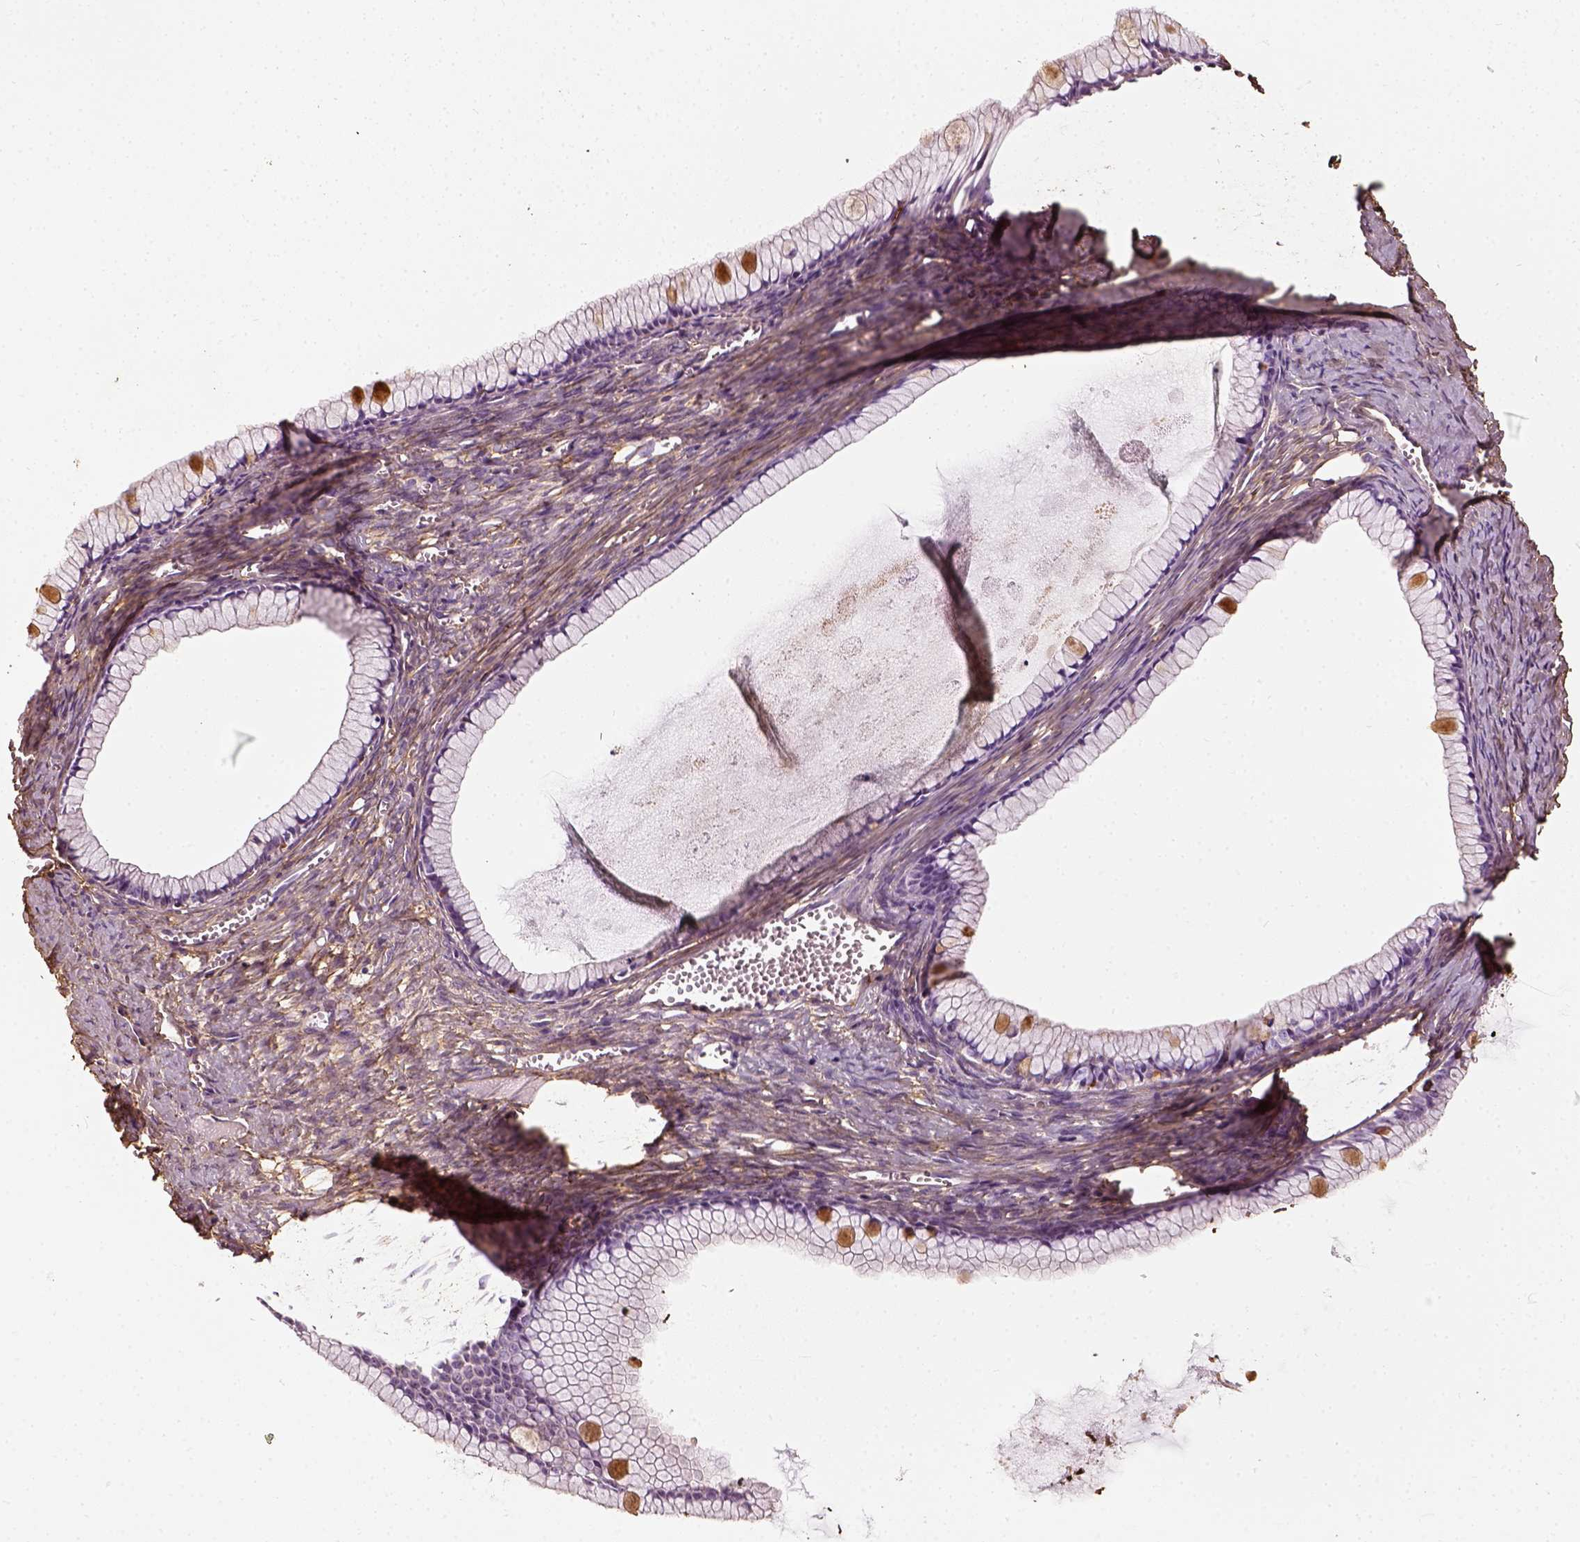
{"staining": {"intensity": "negative", "quantity": "none", "location": "none"}, "tissue": "ovarian cancer", "cell_type": "Tumor cells", "image_type": "cancer", "snomed": [{"axis": "morphology", "description": "Cystadenocarcinoma, mucinous, NOS"}, {"axis": "topography", "description": "Ovary"}], "caption": "Immunohistochemistry (IHC) photomicrograph of neoplastic tissue: human ovarian cancer stained with DAB (3,3'-diaminobenzidine) shows no significant protein expression in tumor cells. The staining was performed using DAB to visualize the protein expression in brown, while the nuclei were stained in blue with hematoxylin (Magnification: 20x).", "gene": "COL6A2", "patient": {"sex": "female", "age": 41}}